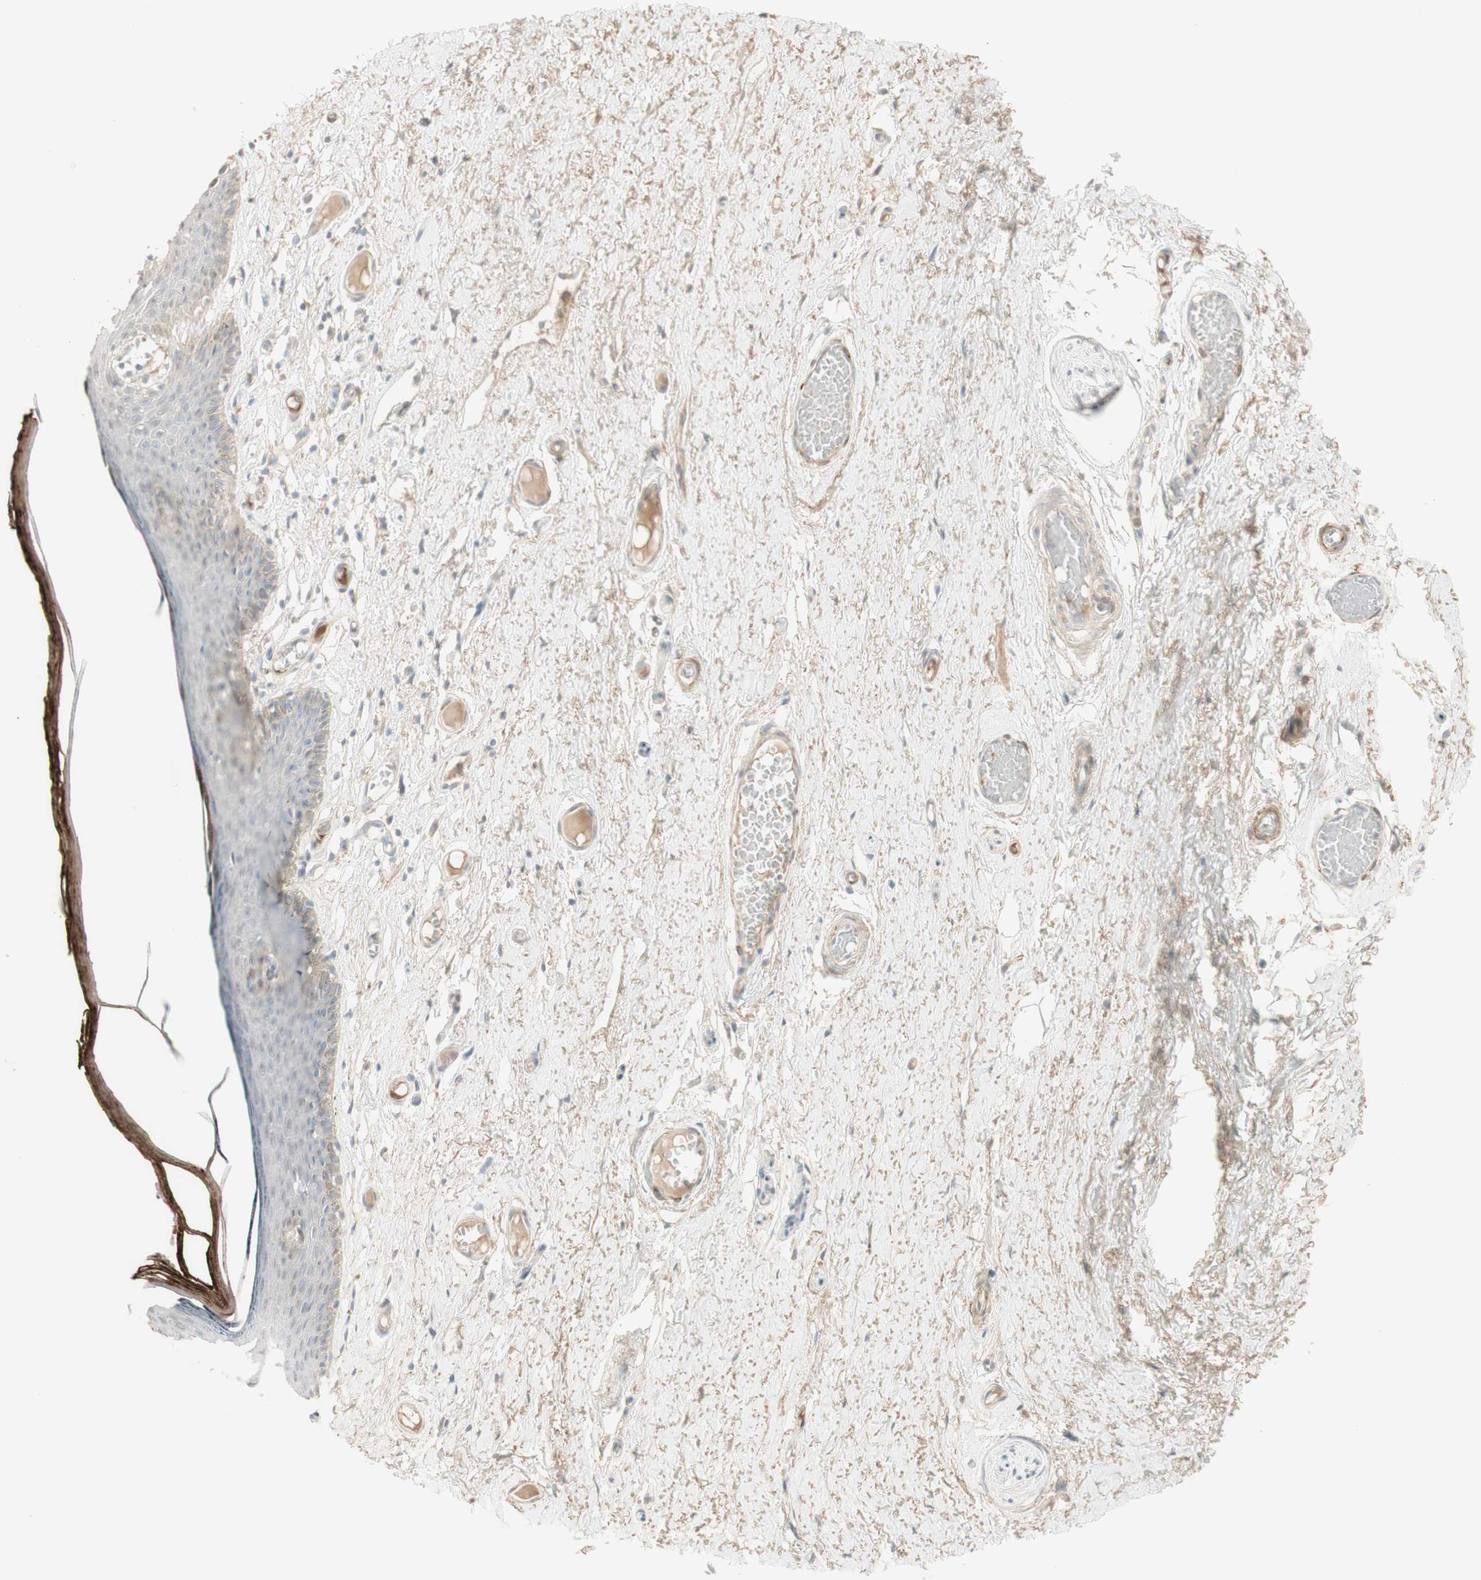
{"staining": {"intensity": "negative", "quantity": "none", "location": "none"}, "tissue": "skin", "cell_type": "Epidermal cells", "image_type": "normal", "snomed": [{"axis": "morphology", "description": "Normal tissue, NOS"}, {"axis": "topography", "description": "Adipose tissue"}, {"axis": "topography", "description": "Vascular tissue"}, {"axis": "topography", "description": "Anal"}, {"axis": "topography", "description": "Peripheral nerve tissue"}], "caption": "The immunohistochemistry image has no significant positivity in epidermal cells of skin. (Stains: DAB (3,3'-diaminobenzidine) IHC with hematoxylin counter stain, Microscopy: brightfield microscopy at high magnification).", "gene": "MUC3A", "patient": {"sex": "female", "age": 54}}